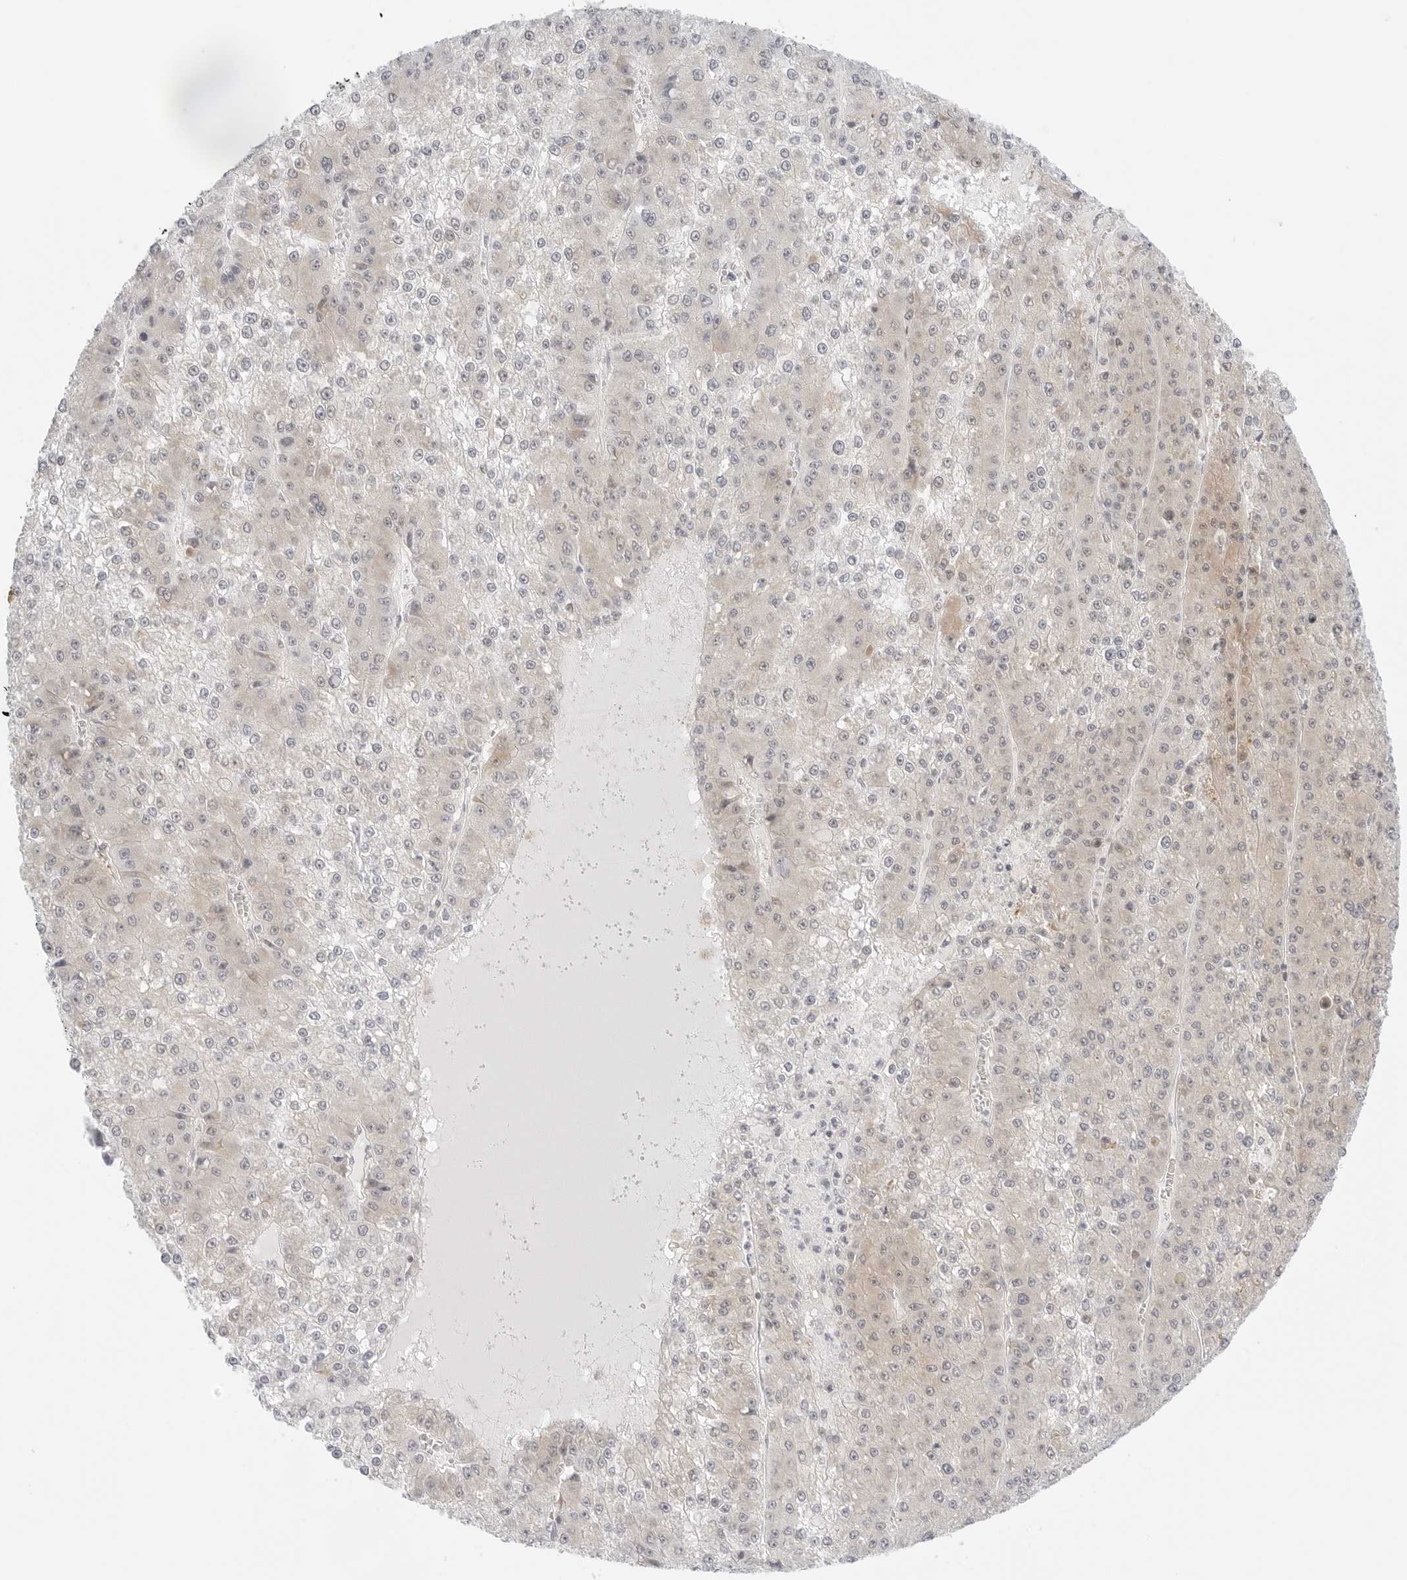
{"staining": {"intensity": "weak", "quantity": "<25%", "location": "cytoplasmic/membranous,nuclear"}, "tissue": "liver cancer", "cell_type": "Tumor cells", "image_type": "cancer", "snomed": [{"axis": "morphology", "description": "Carcinoma, Hepatocellular, NOS"}, {"axis": "topography", "description": "Liver"}], "caption": "A histopathology image of human liver cancer (hepatocellular carcinoma) is negative for staining in tumor cells.", "gene": "NUDC", "patient": {"sex": "female", "age": 73}}